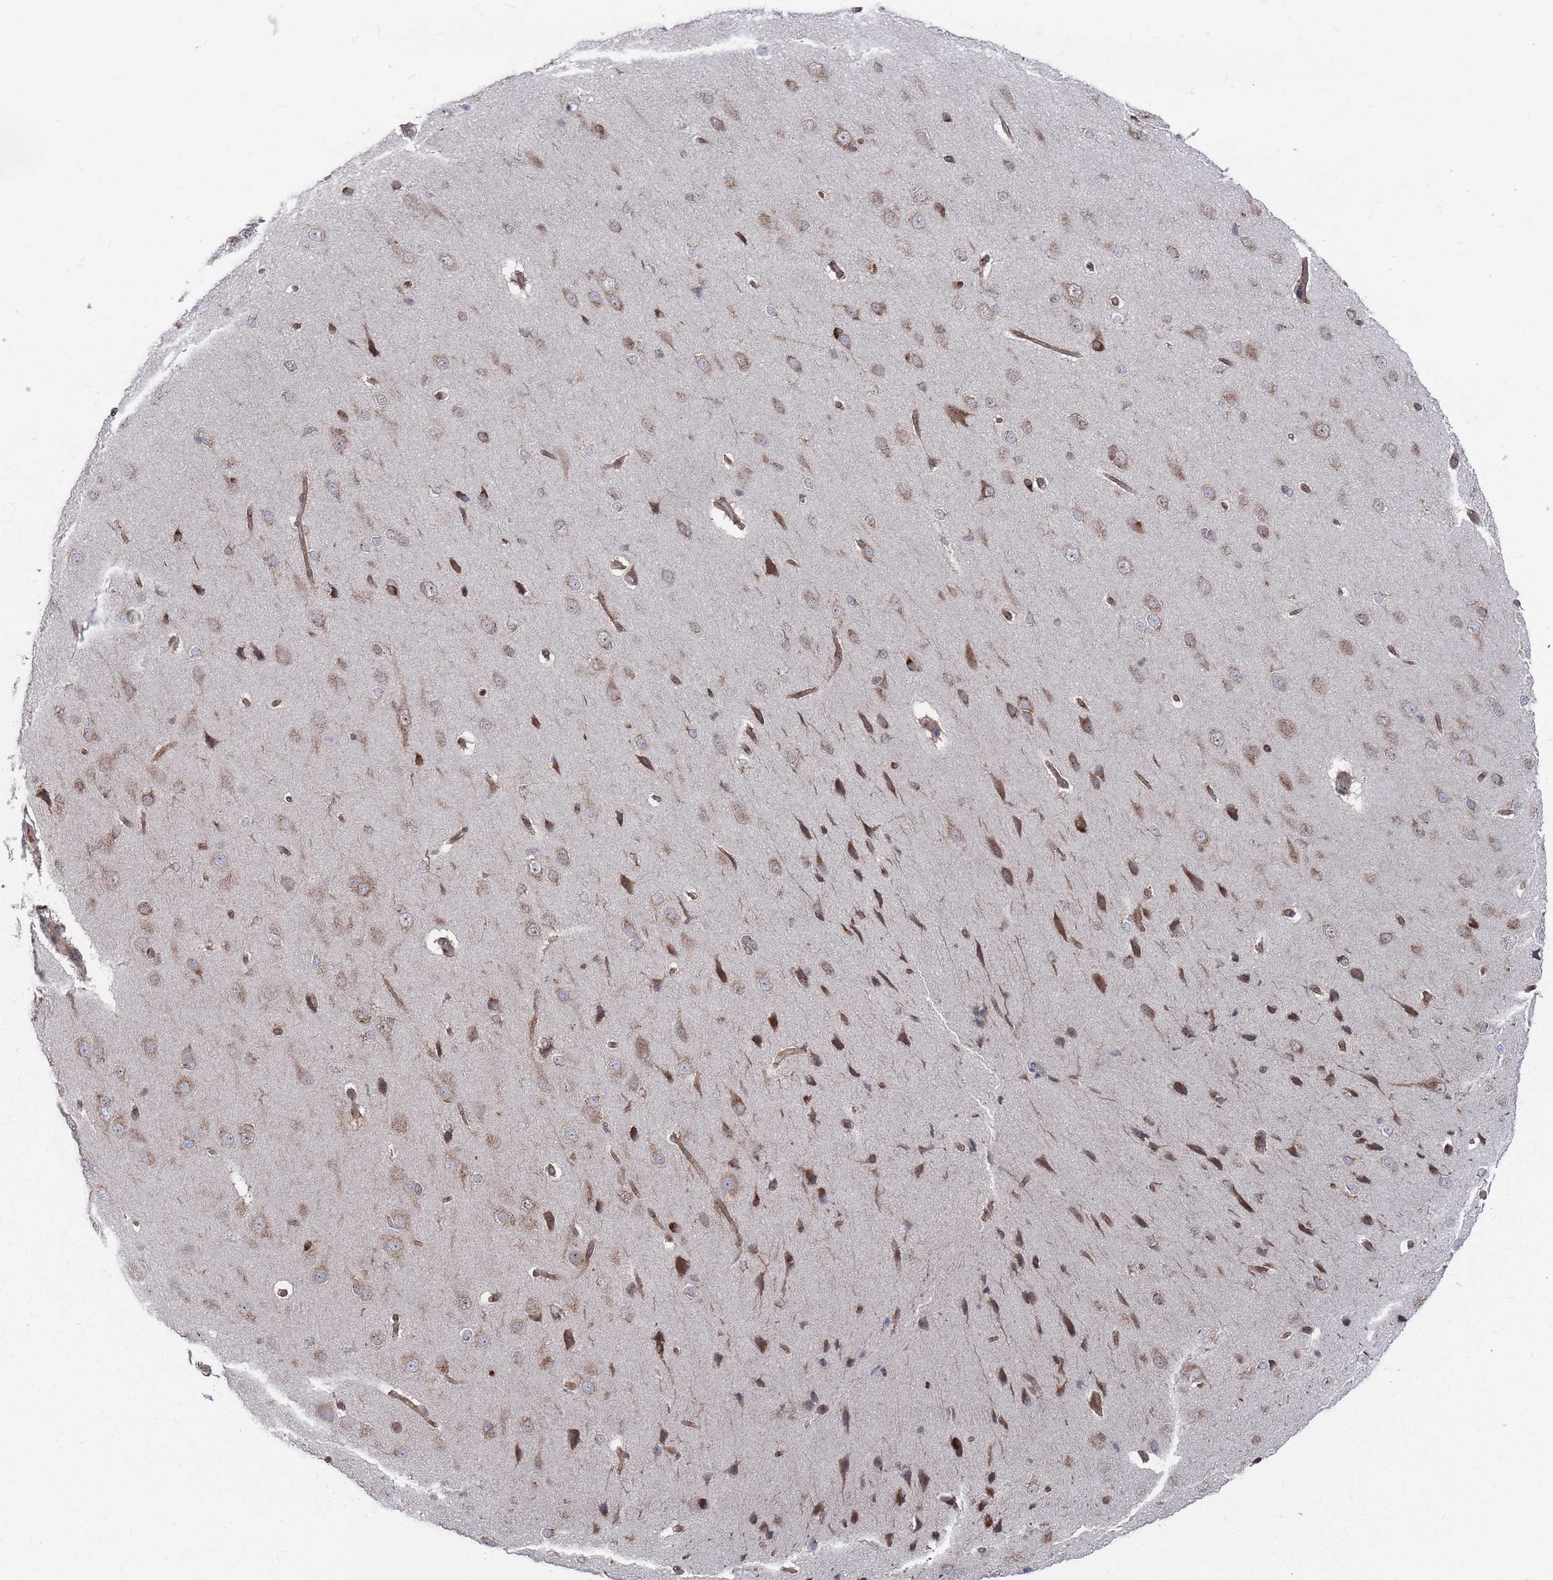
{"staining": {"intensity": "moderate", "quantity": ">75%", "location": "cytoplasmic/membranous"}, "tissue": "cerebral cortex", "cell_type": "Endothelial cells", "image_type": "normal", "snomed": [{"axis": "morphology", "description": "Normal tissue, NOS"}, {"axis": "morphology", "description": "Developmental malformation"}, {"axis": "topography", "description": "Cerebral cortex"}], "caption": "Approximately >75% of endothelial cells in normal cerebral cortex reveal moderate cytoplasmic/membranous protein staining as visualized by brown immunohistochemical staining.", "gene": "FMO4", "patient": {"sex": "female", "age": 30}}